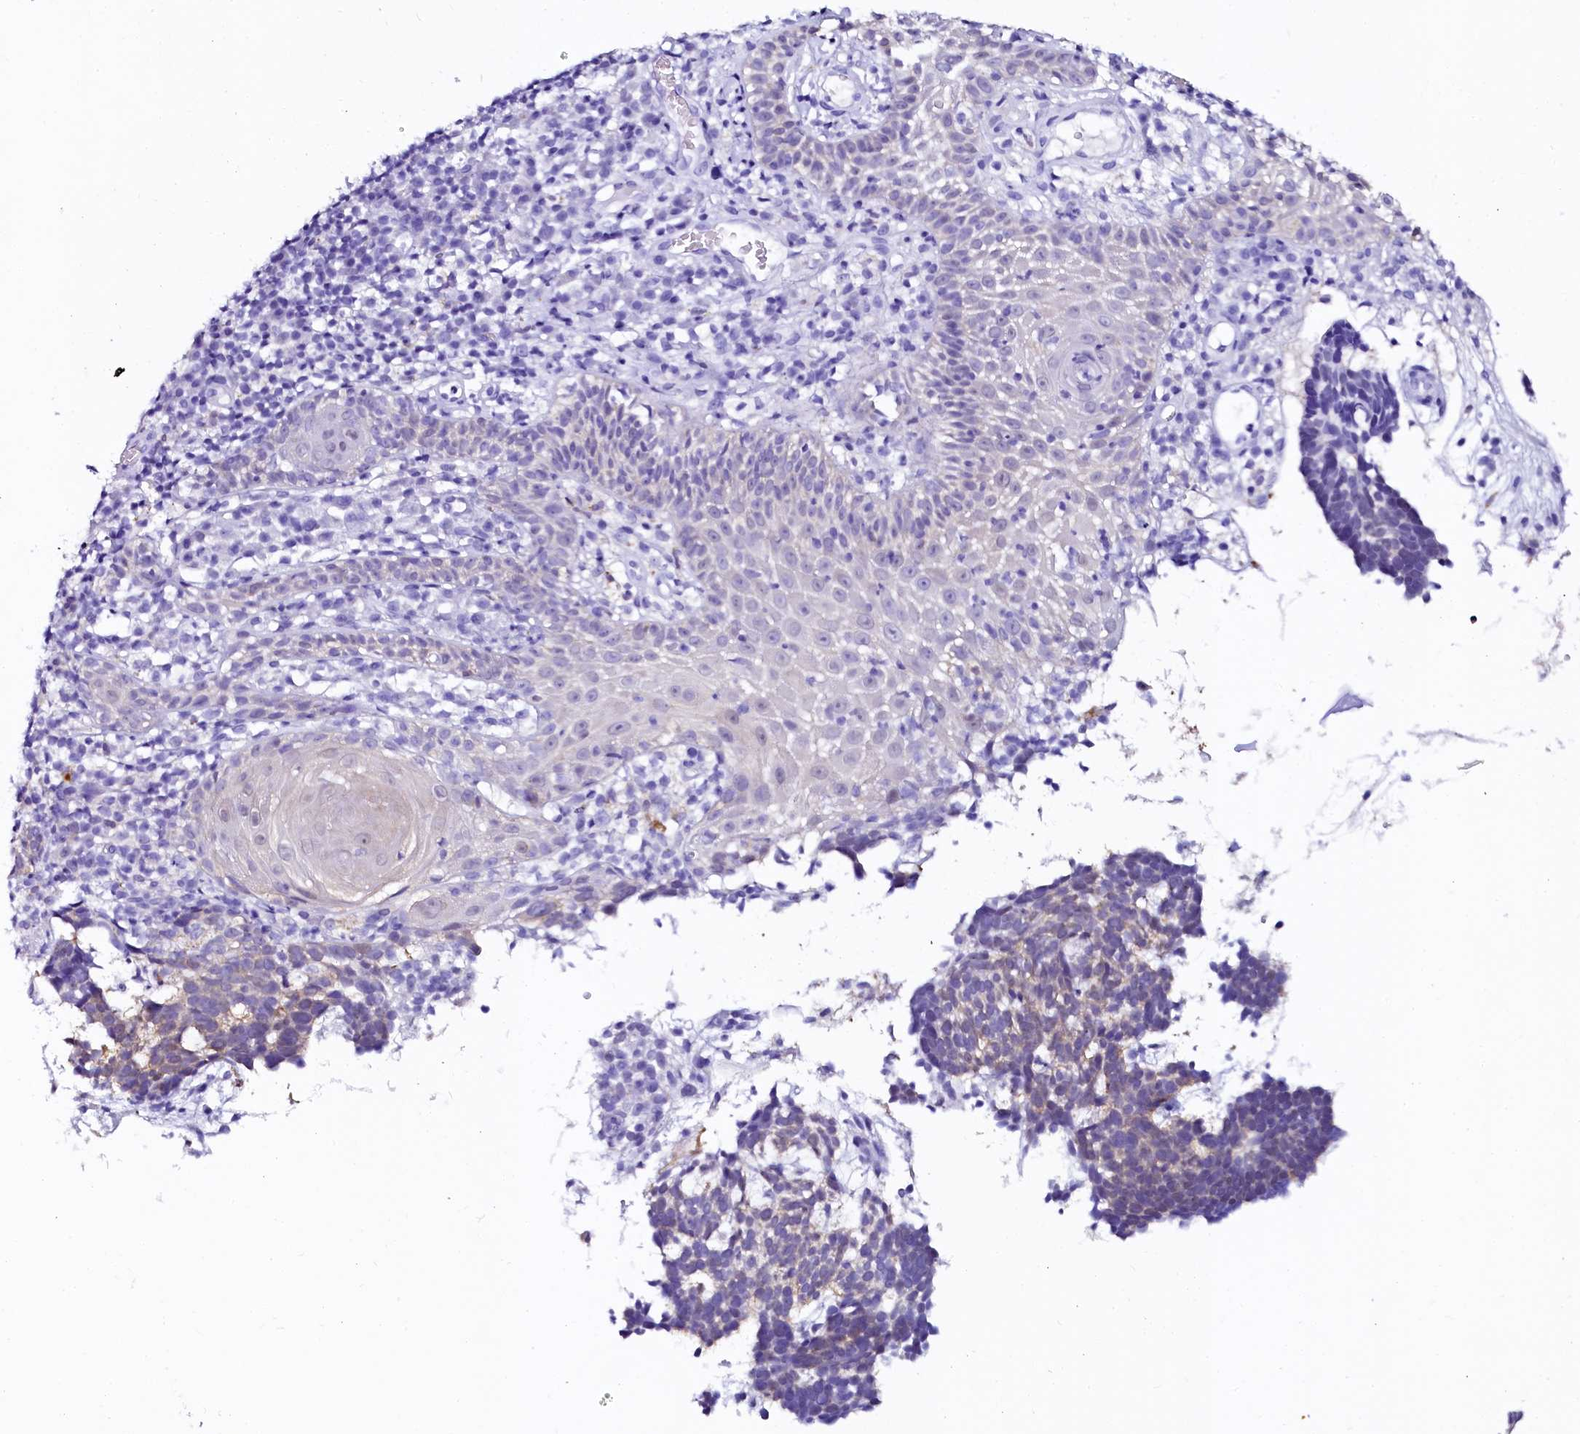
{"staining": {"intensity": "weak", "quantity": "25%-75%", "location": "cytoplasmic/membranous"}, "tissue": "skin cancer", "cell_type": "Tumor cells", "image_type": "cancer", "snomed": [{"axis": "morphology", "description": "Basal cell carcinoma"}, {"axis": "topography", "description": "Skin"}], "caption": "Tumor cells exhibit weak cytoplasmic/membranous positivity in about 25%-75% of cells in basal cell carcinoma (skin). (DAB = brown stain, brightfield microscopy at high magnification).", "gene": "SORD", "patient": {"sex": "male", "age": 85}}